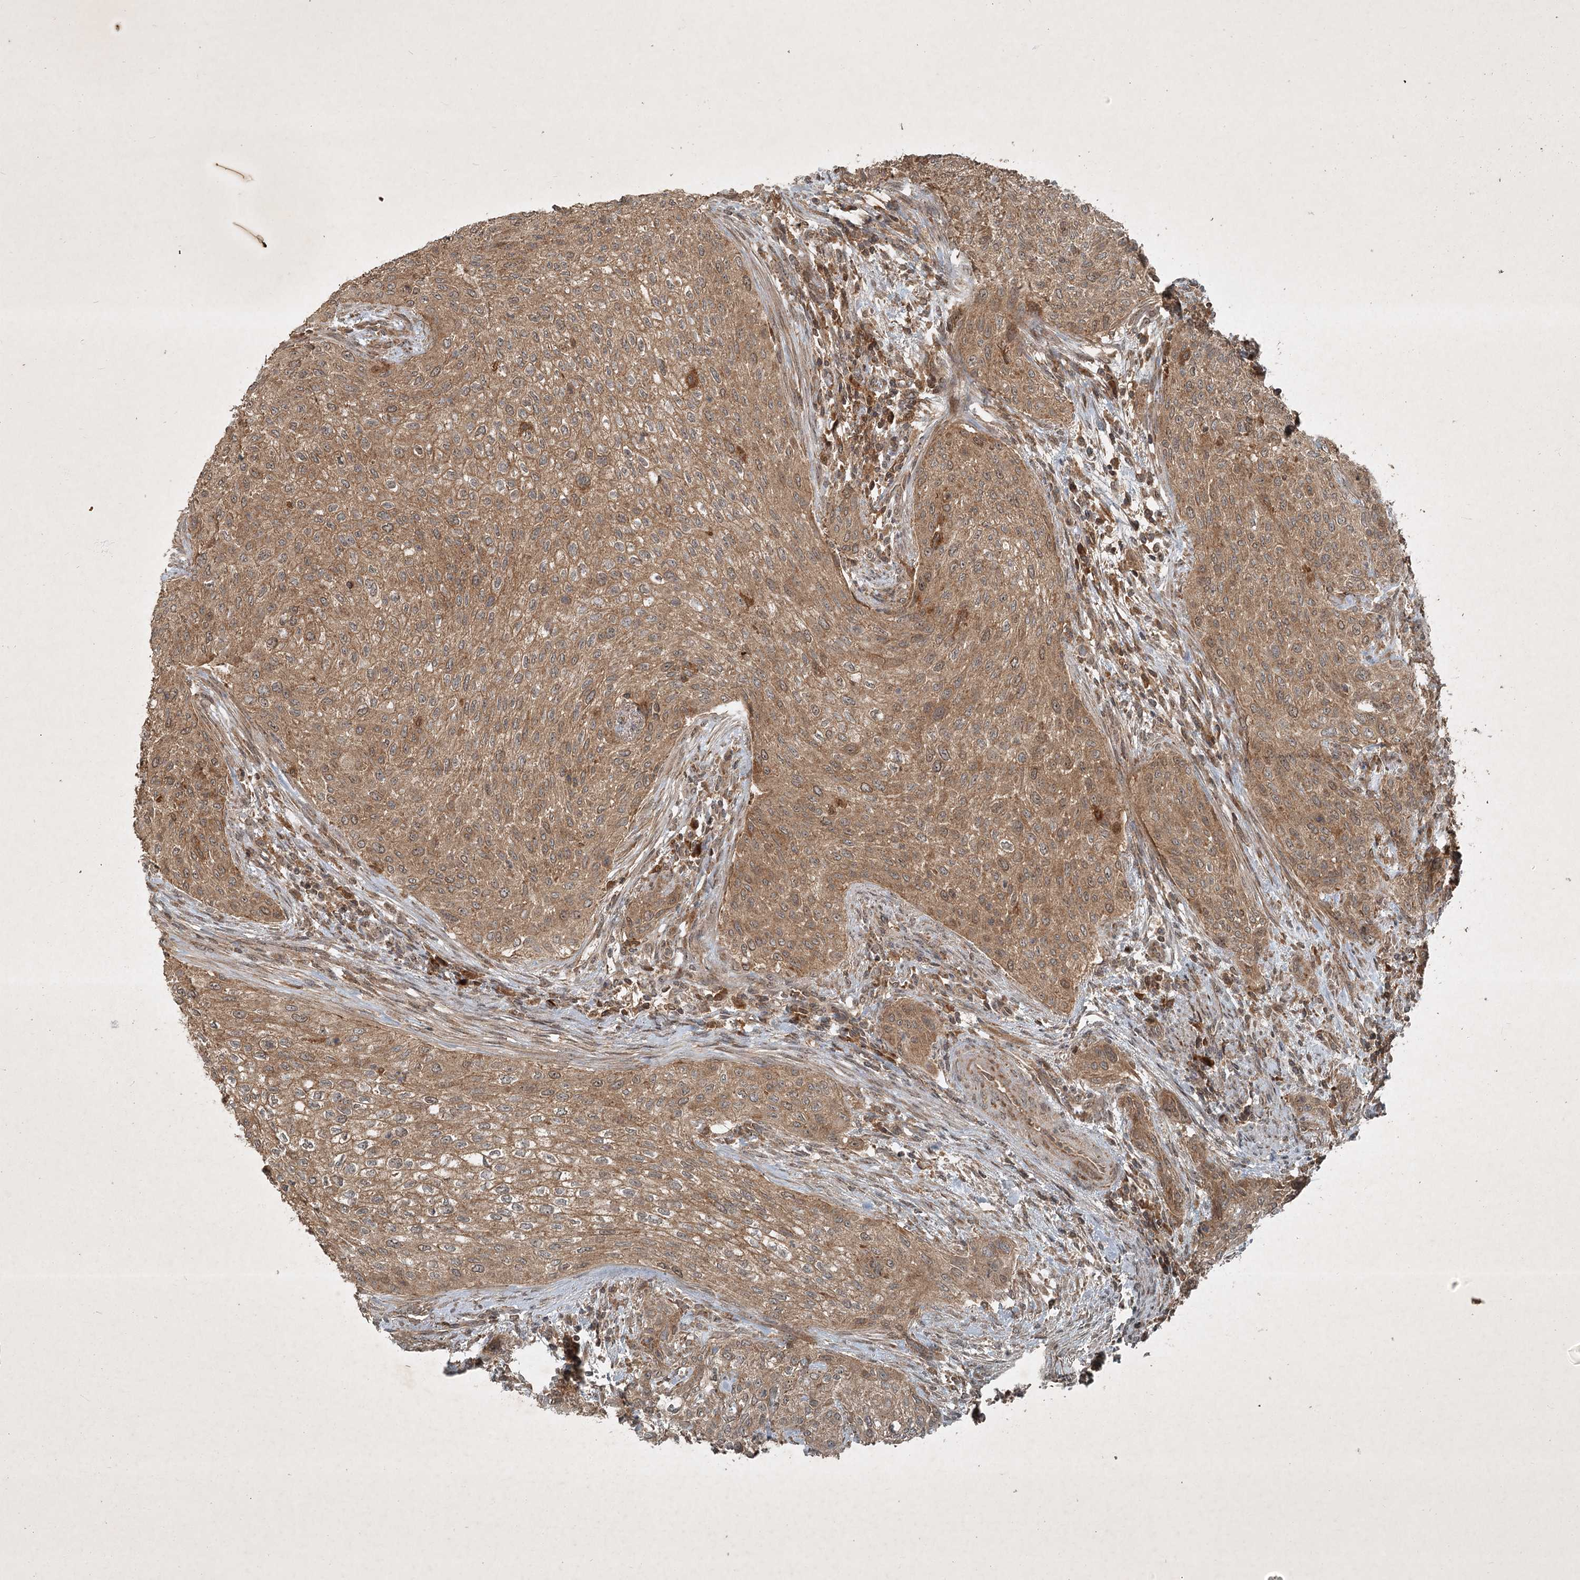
{"staining": {"intensity": "moderate", "quantity": ">75%", "location": "cytoplasmic/membranous"}, "tissue": "urothelial cancer", "cell_type": "Tumor cells", "image_type": "cancer", "snomed": [{"axis": "morphology", "description": "Urothelial carcinoma, High grade"}, {"axis": "topography", "description": "Urinary bladder"}], "caption": "Brown immunohistochemical staining in urothelial carcinoma (high-grade) shows moderate cytoplasmic/membranous expression in about >75% of tumor cells. (DAB (3,3'-diaminobenzidine) = brown stain, brightfield microscopy at high magnification).", "gene": "UNC93A", "patient": {"sex": "male", "age": 35}}